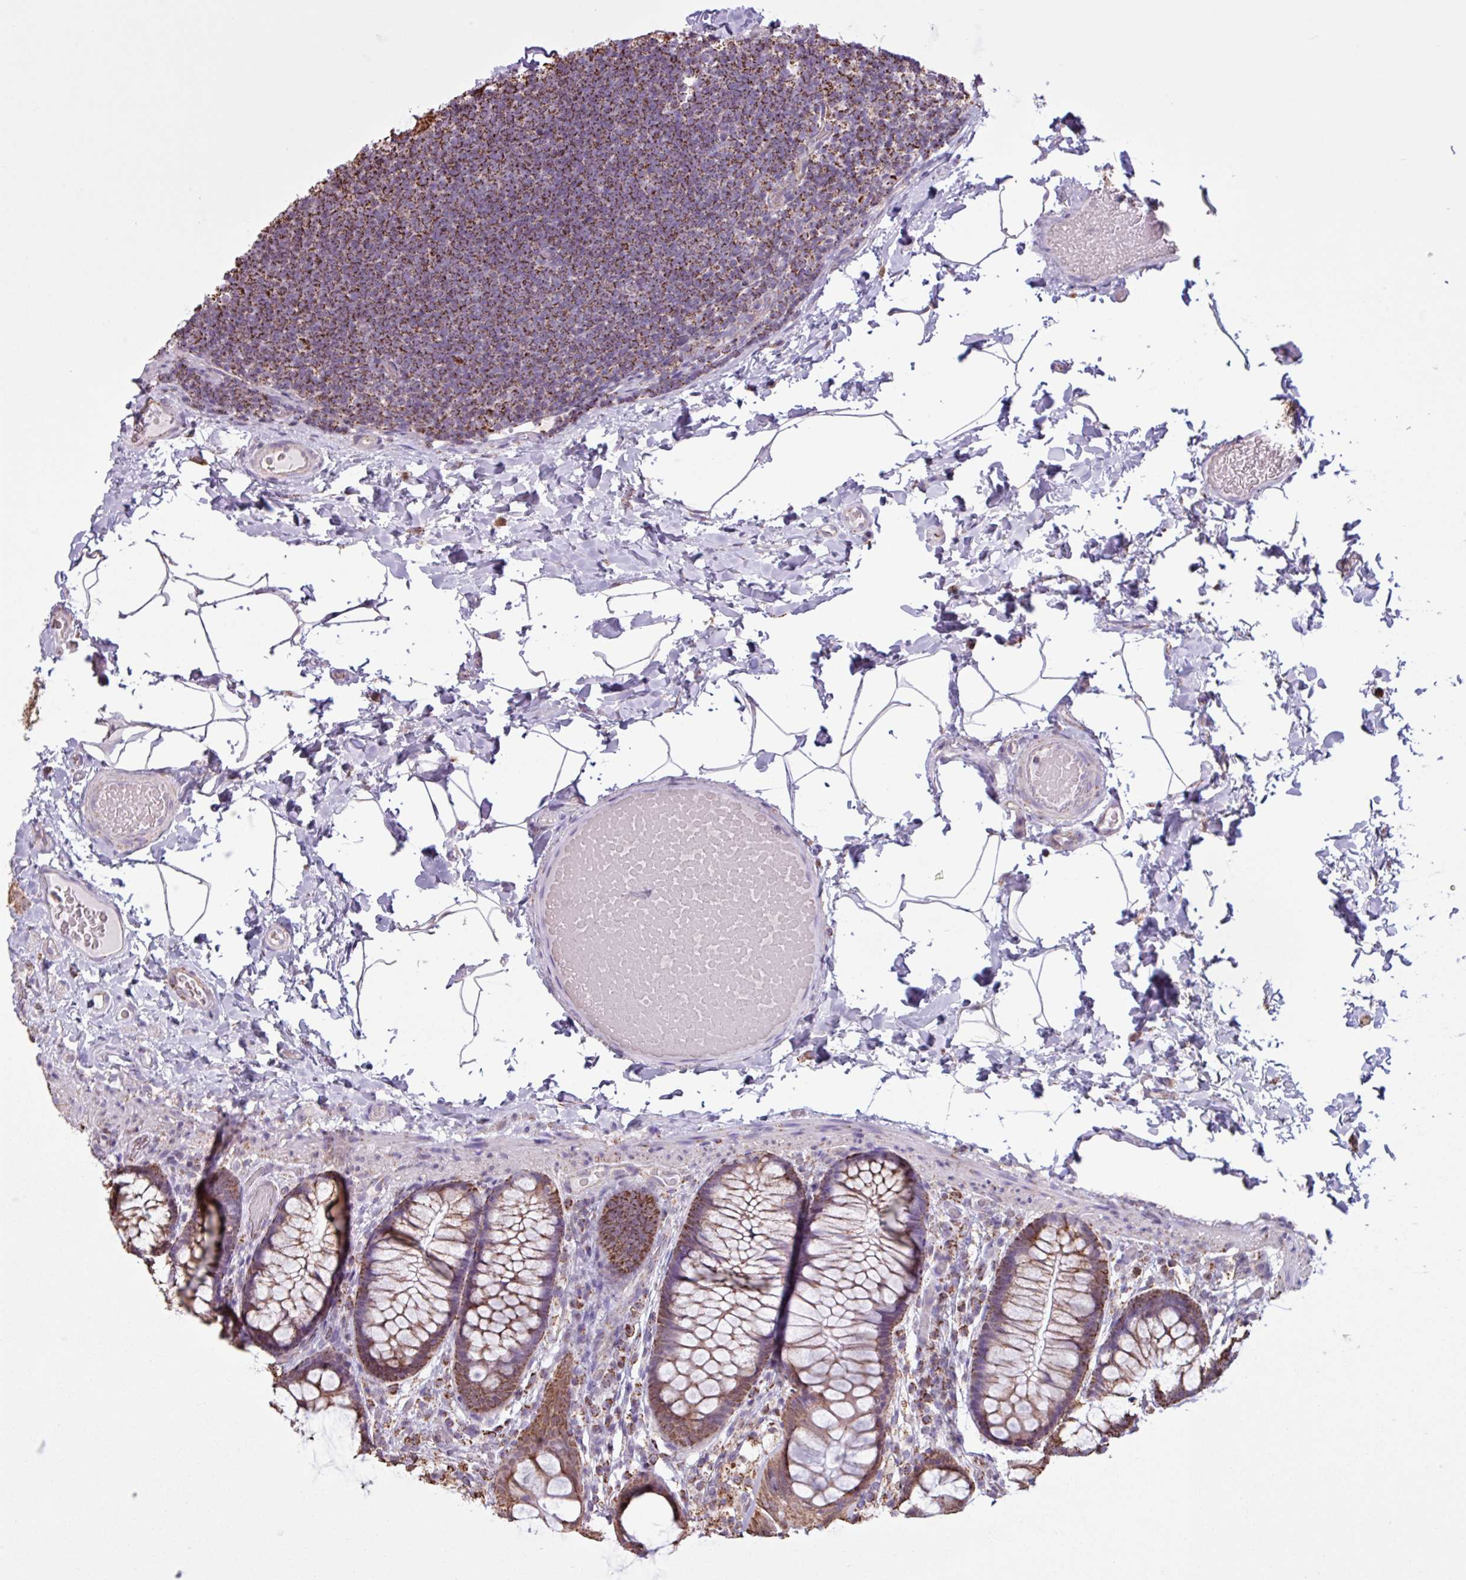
{"staining": {"intensity": "weak", "quantity": ">75%", "location": "cytoplasmic/membranous"}, "tissue": "colon", "cell_type": "Endothelial cells", "image_type": "normal", "snomed": [{"axis": "morphology", "description": "Normal tissue, NOS"}, {"axis": "topography", "description": "Colon"}], "caption": "An immunohistochemistry (IHC) photomicrograph of benign tissue is shown. Protein staining in brown labels weak cytoplasmic/membranous positivity in colon within endothelial cells.", "gene": "ALG8", "patient": {"sex": "male", "age": 46}}